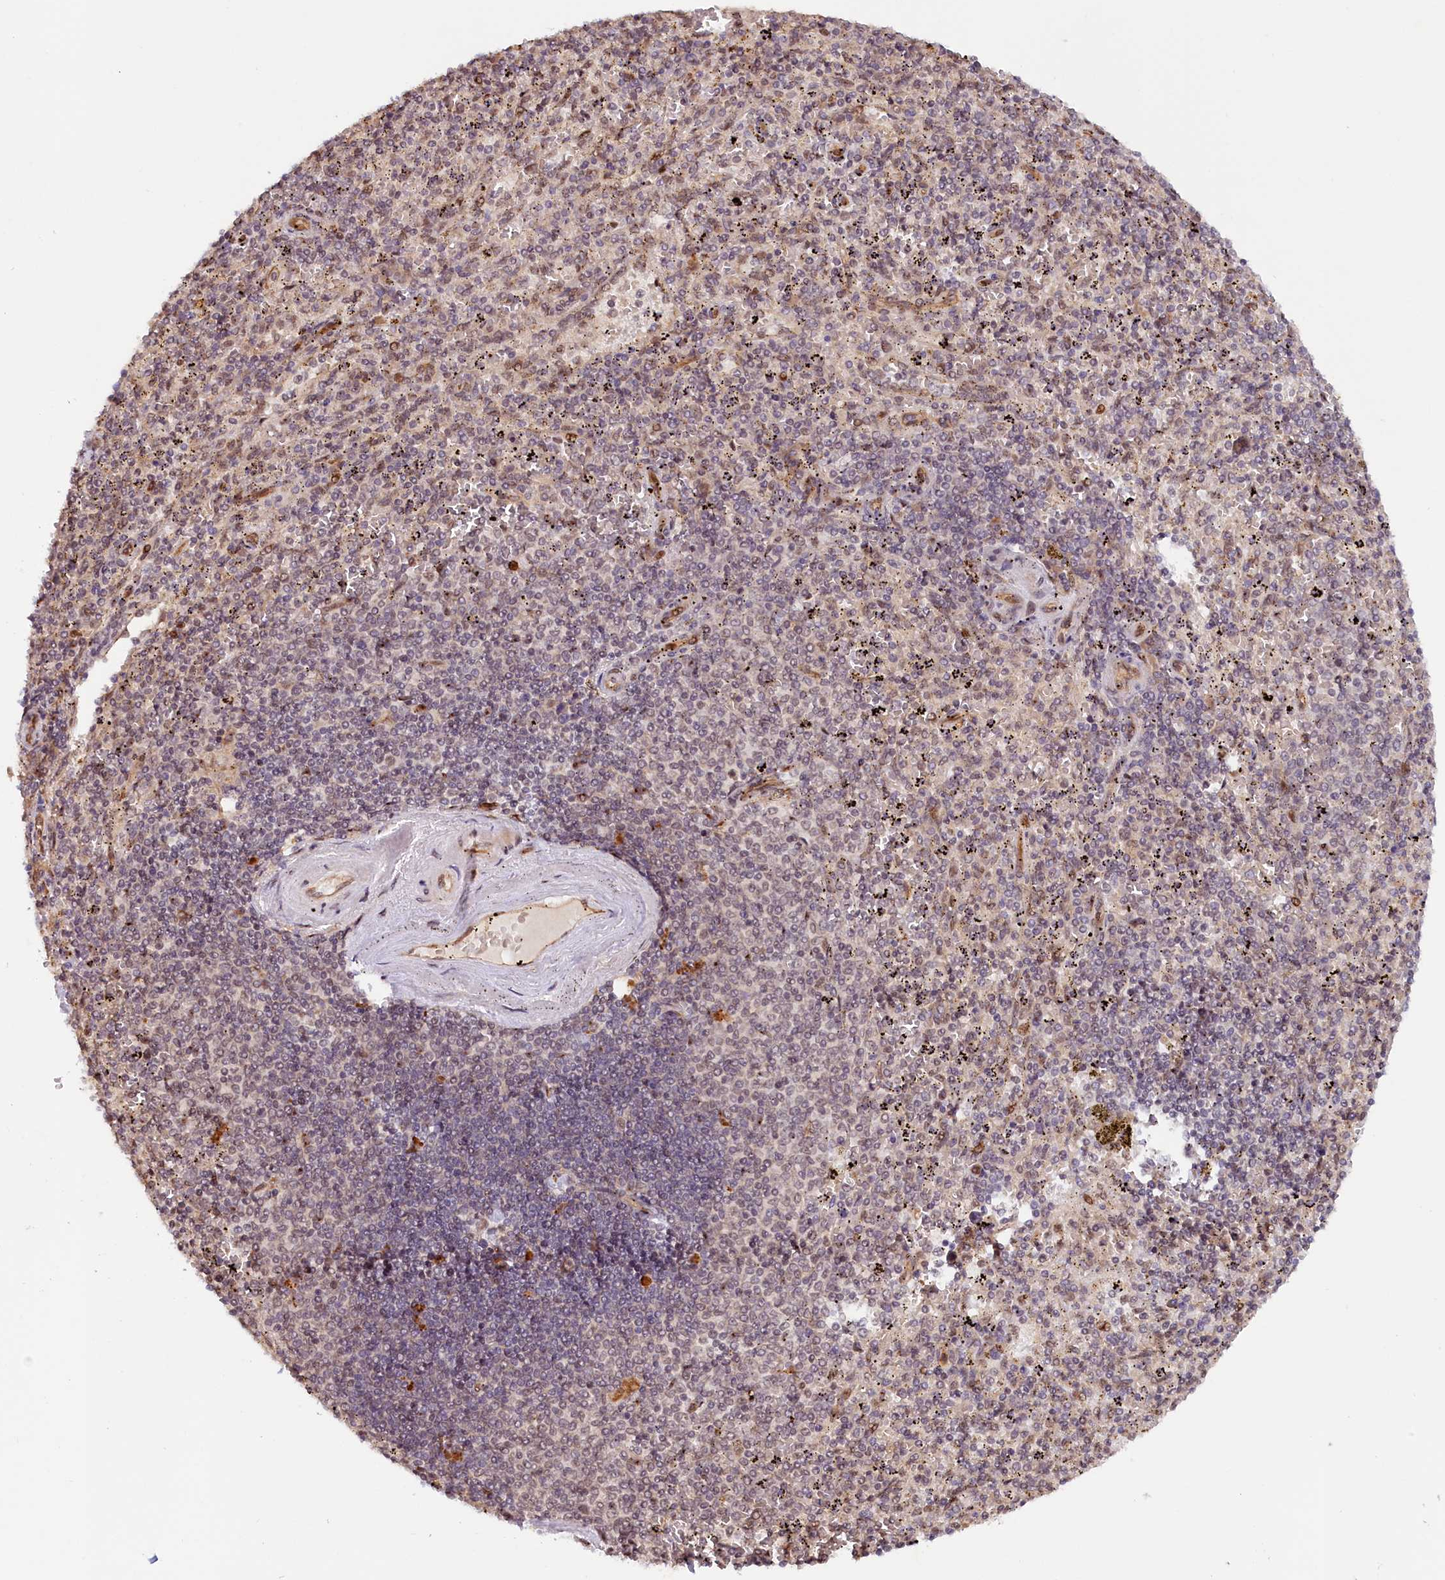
{"staining": {"intensity": "moderate", "quantity": "<25%", "location": "nuclear"}, "tissue": "spleen", "cell_type": "Cells in red pulp", "image_type": "normal", "snomed": [{"axis": "morphology", "description": "Normal tissue, NOS"}, {"axis": "topography", "description": "Spleen"}], "caption": "This histopathology image reveals IHC staining of benign human spleen, with low moderate nuclear staining in about <25% of cells in red pulp.", "gene": "ANKRD24", "patient": {"sex": "male", "age": 82}}